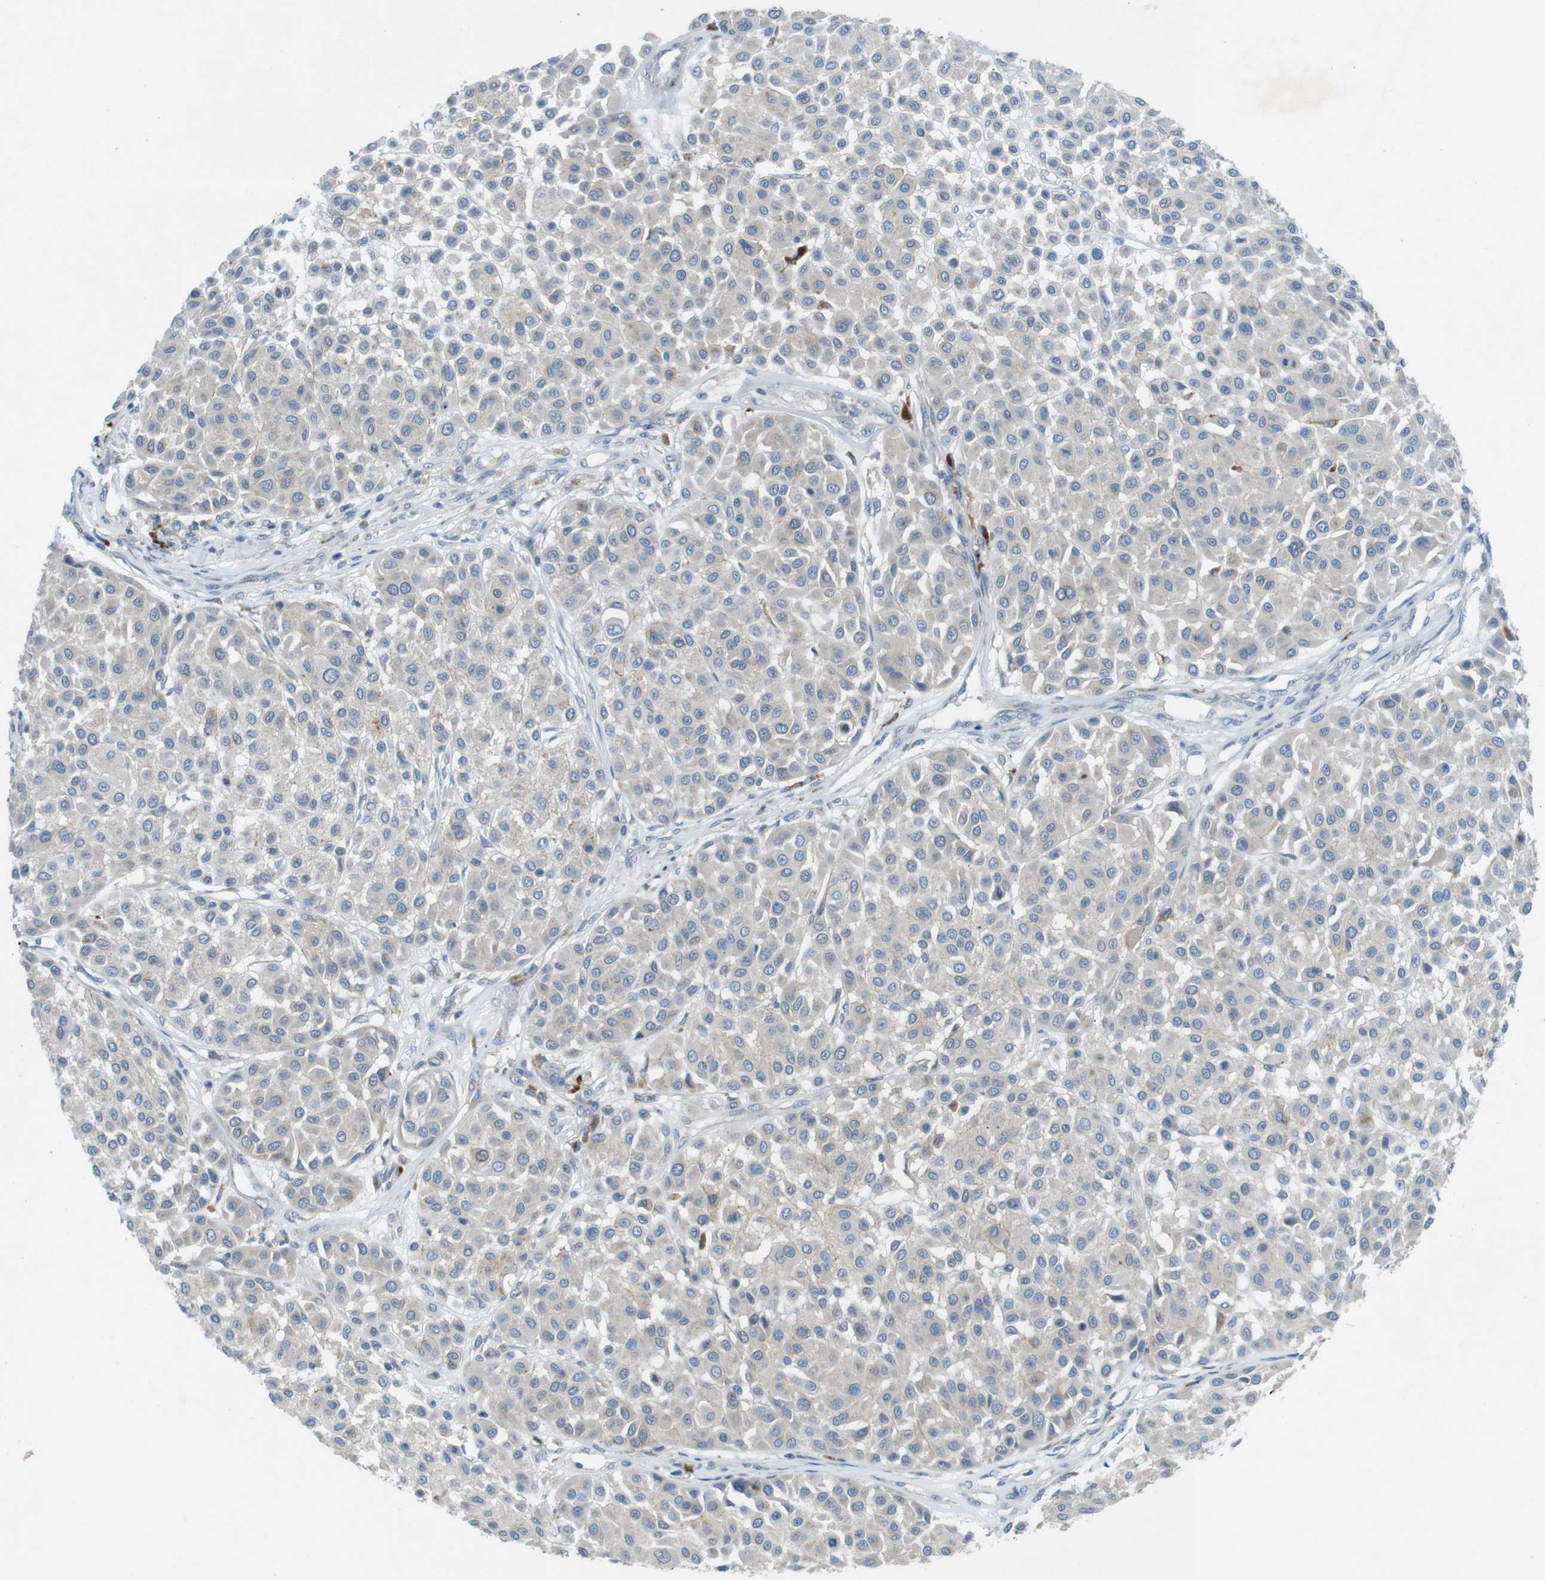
{"staining": {"intensity": "negative", "quantity": "none", "location": "none"}, "tissue": "melanoma", "cell_type": "Tumor cells", "image_type": "cancer", "snomed": [{"axis": "morphology", "description": "Malignant melanoma, Metastatic site"}, {"axis": "topography", "description": "Soft tissue"}], "caption": "Immunohistochemistry (IHC) image of human malignant melanoma (metastatic site) stained for a protein (brown), which exhibits no staining in tumor cells. (DAB (3,3'-diaminobenzidine) IHC with hematoxylin counter stain).", "gene": "TYW1", "patient": {"sex": "male", "age": 41}}